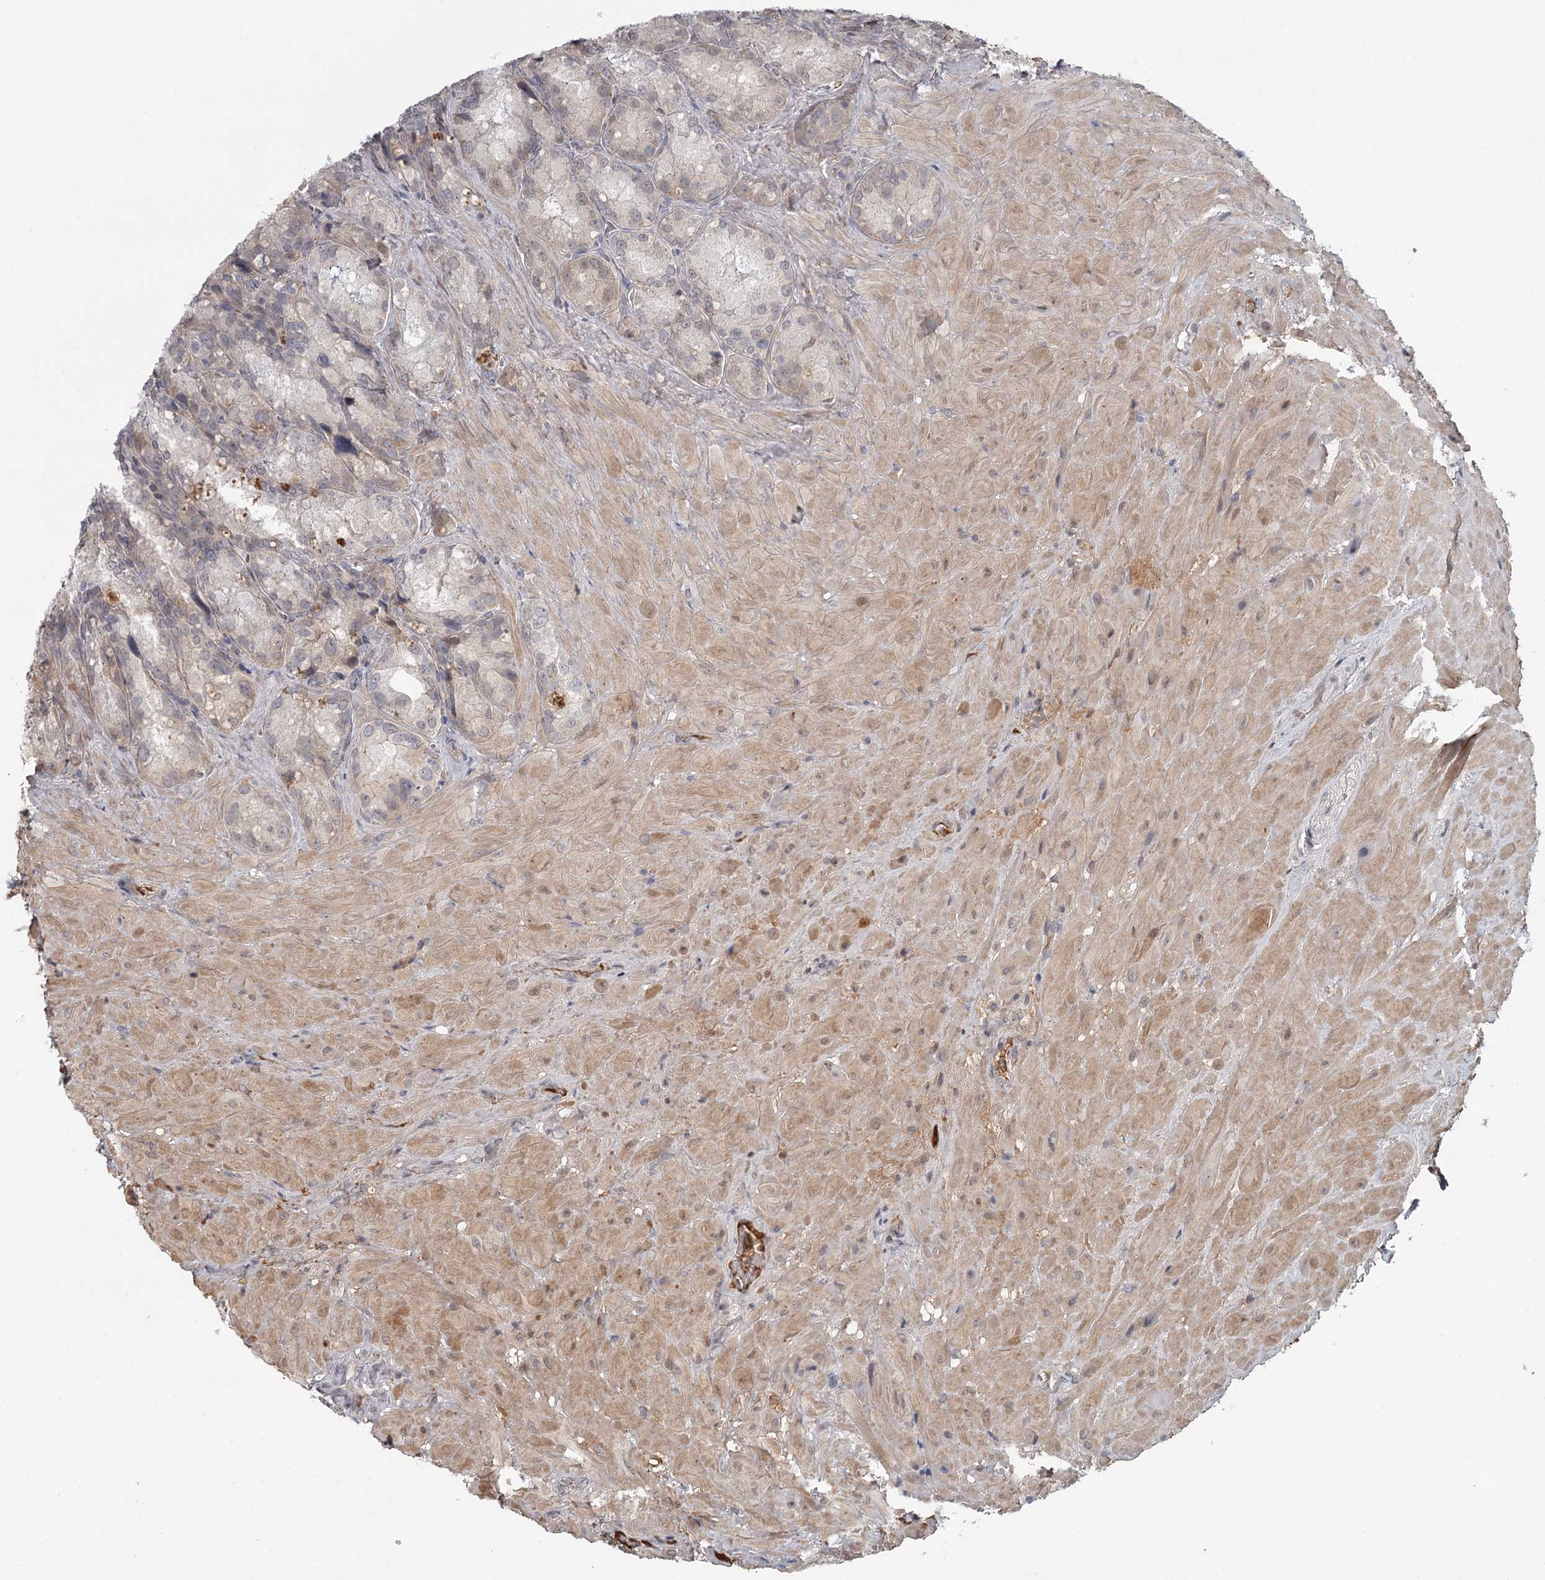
{"staining": {"intensity": "negative", "quantity": "none", "location": "none"}, "tissue": "seminal vesicle", "cell_type": "Glandular cells", "image_type": "normal", "snomed": [{"axis": "morphology", "description": "Normal tissue, NOS"}, {"axis": "topography", "description": "Seminal veicle"}], "caption": "Human seminal vesicle stained for a protein using immunohistochemistry (IHC) exhibits no expression in glandular cells.", "gene": "DHRS9", "patient": {"sex": "male", "age": 62}}